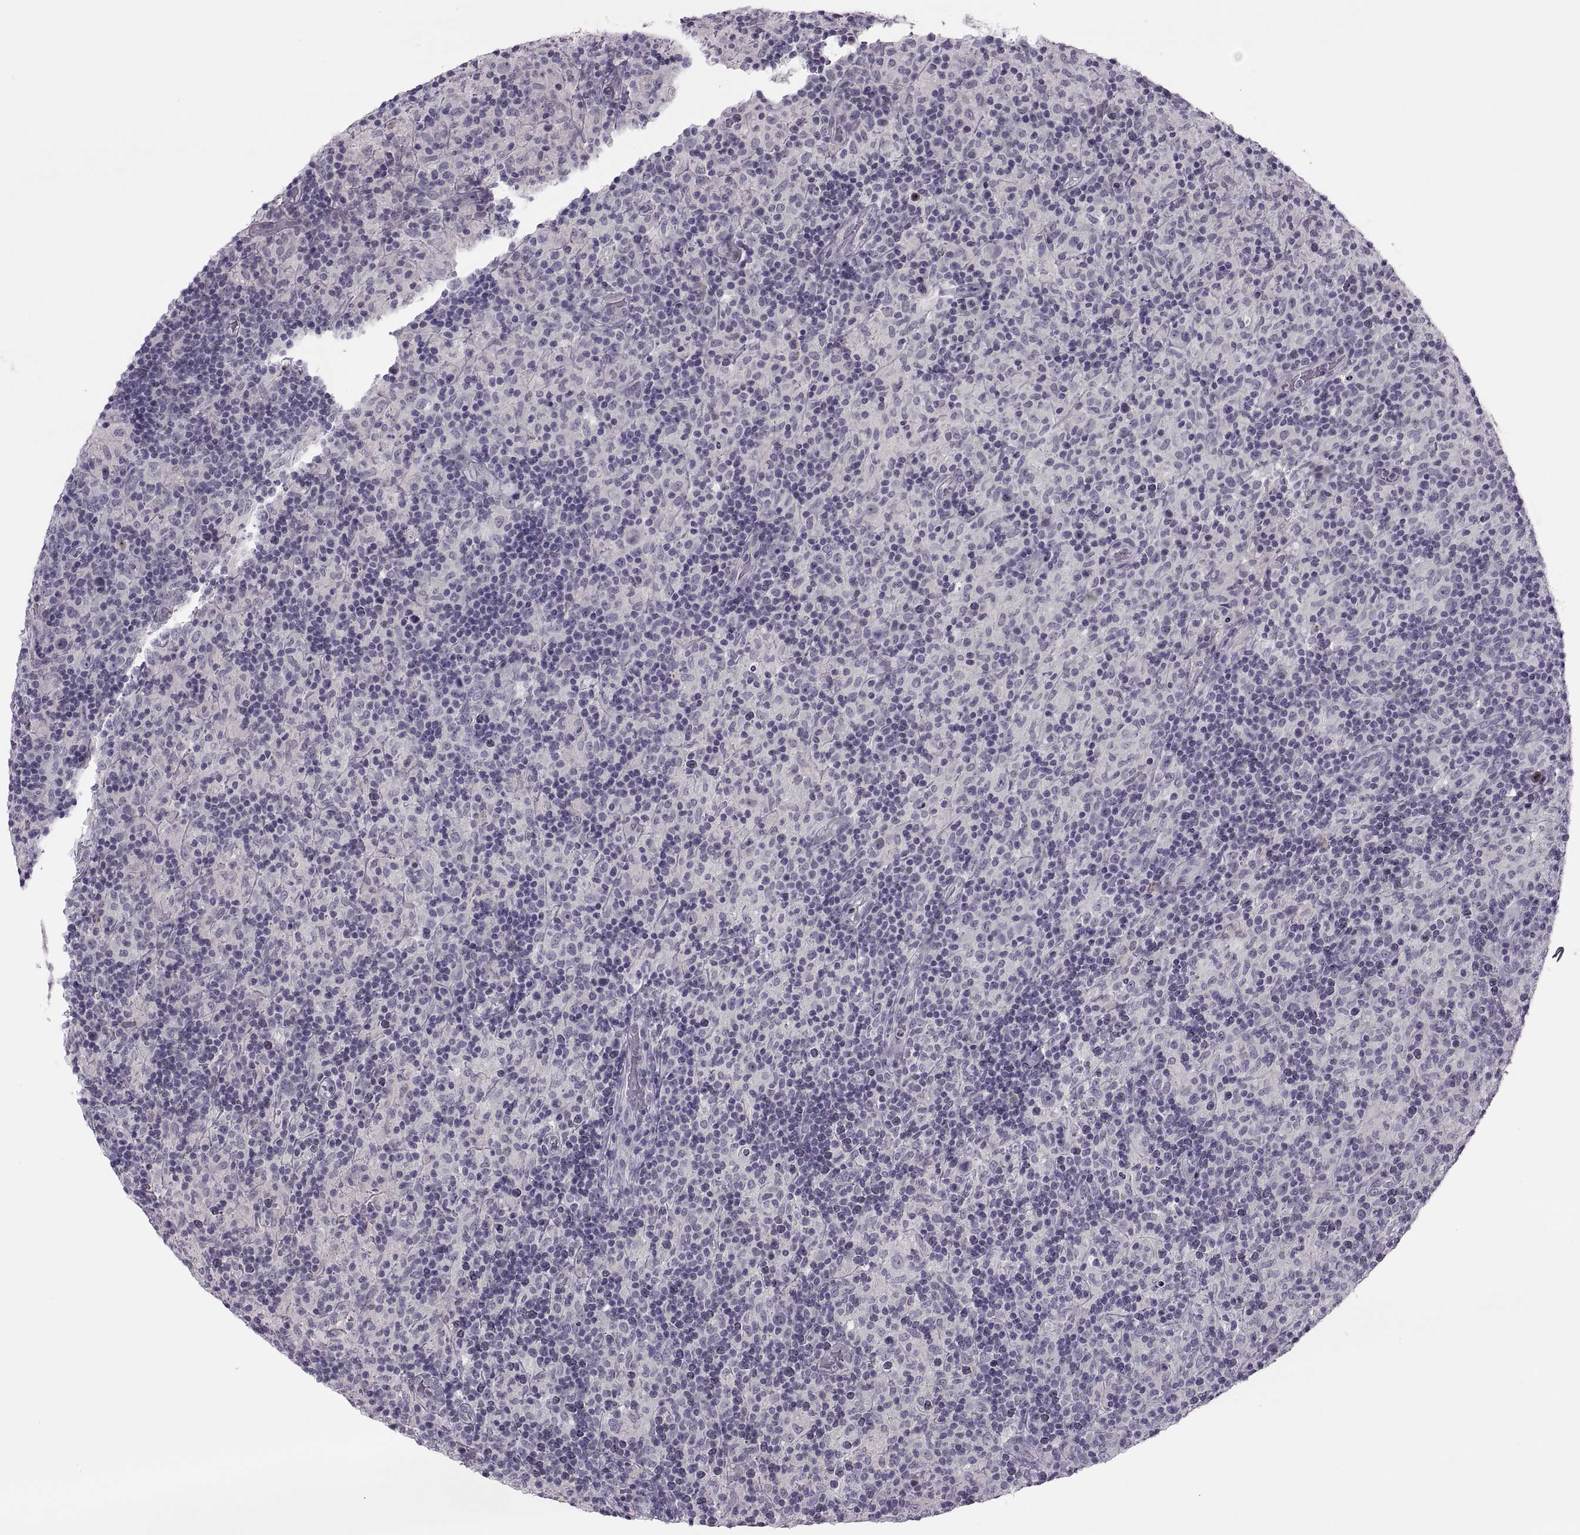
{"staining": {"intensity": "negative", "quantity": "none", "location": "none"}, "tissue": "lymphoma", "cell_type": "Tumor cells", "image_type": "cancer", "snomed": [{"axis": "morphology", "description": "Hodgkin's disease, NOS"}, {"axis": "topography", "description": "Lymph node"}], "caption": "Tumor cells are negative for brown protein staining in Hodgkin's disease.", "gene": "CHCT1", "patient": {"sex": "male", "age": 70}}